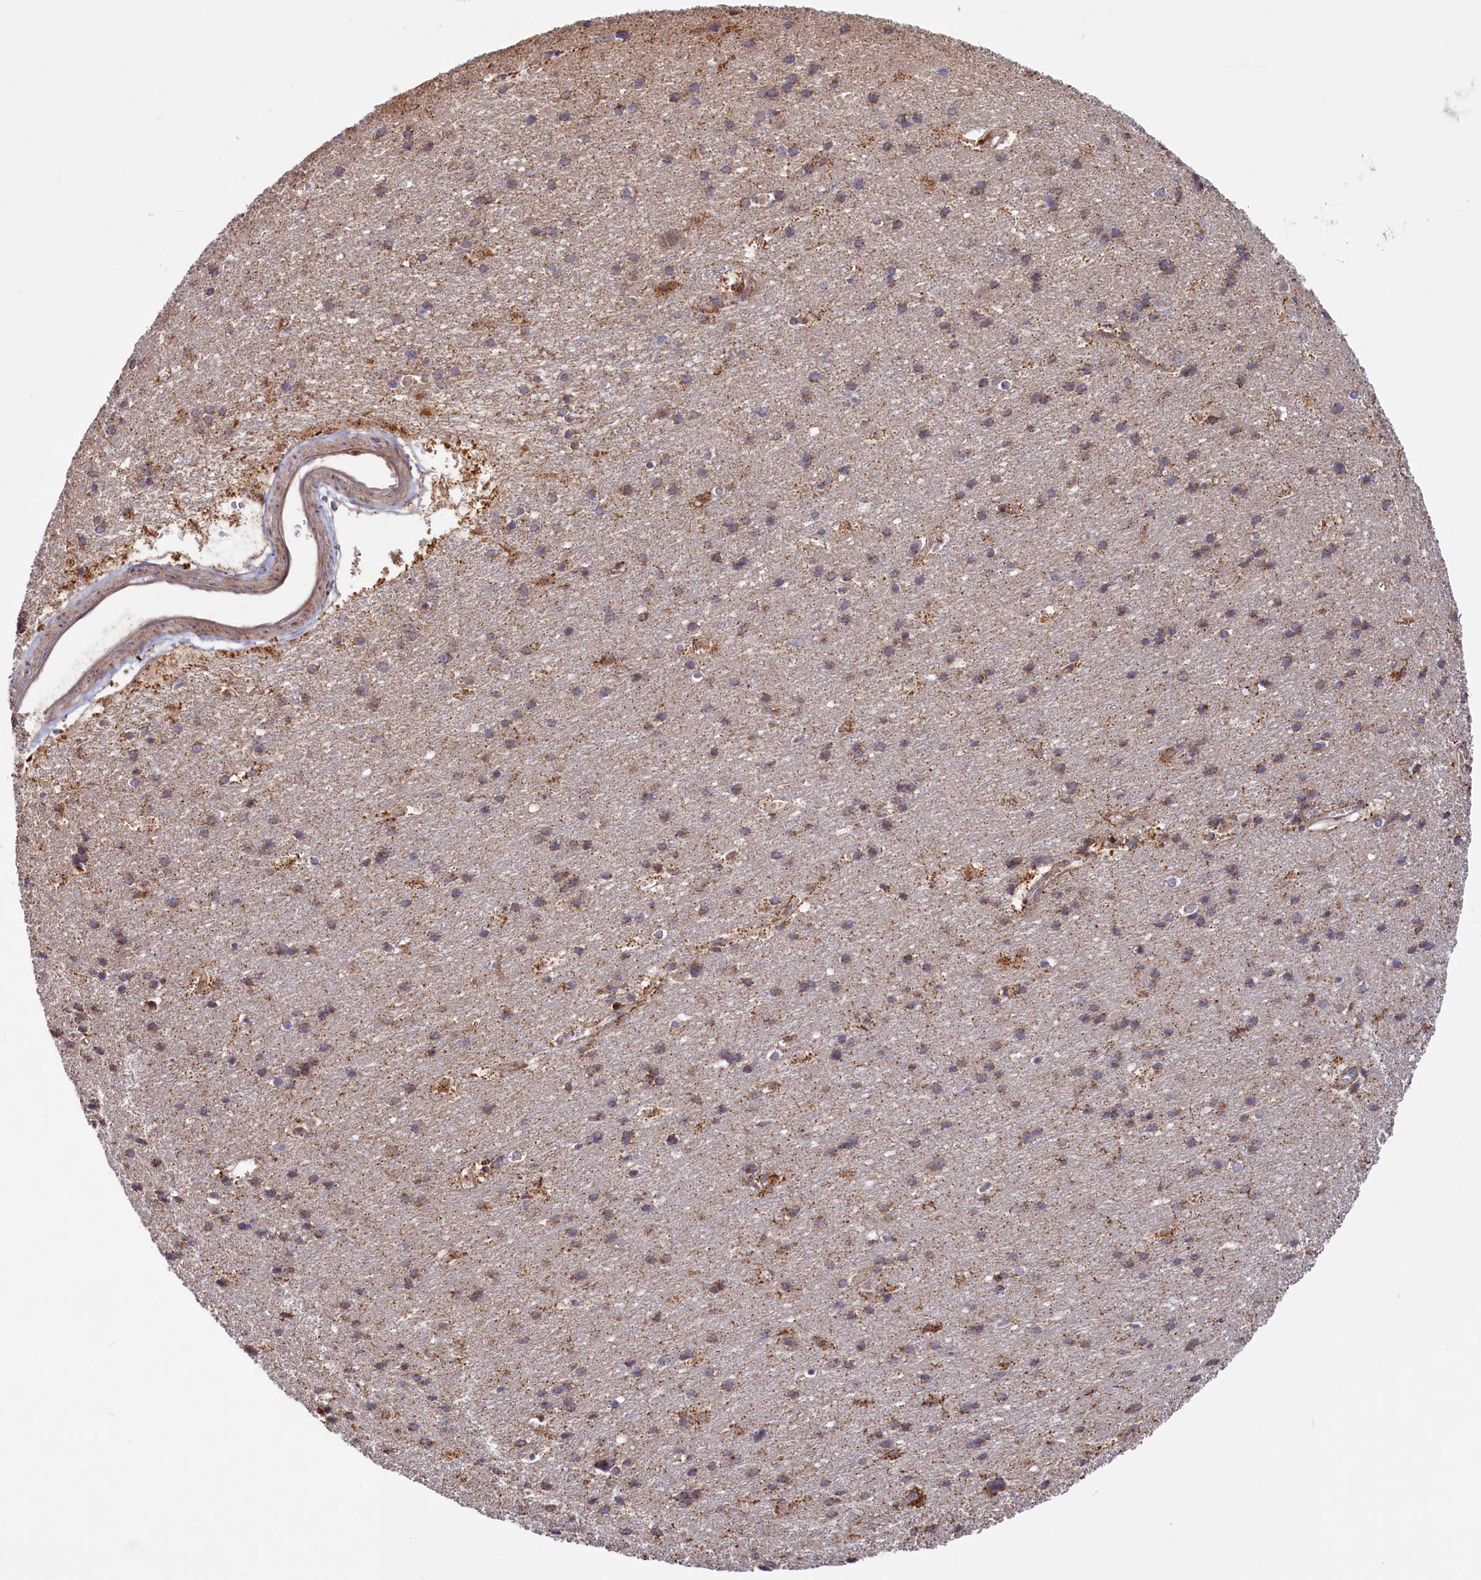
{"staining": {"intensity": "weak", "quantity": ">75%", "location": "cytoplasmic/membranous"}, "tissue": "cerebral cortex", "cell_type": "Endothelial cells", "image_type": "normal", "snomed": [{"axis": "morphology", "description": "Normal tissue, NOS"}, {"axis": "topography", "description": "Cerebral cortex"}], "caption": "The histopathology image displays immunohistochemical staining of unremarkable cerebral cortex. There is weak cytoplasmic/membranous expression is appreciated in approximately >75% of endothelial cells.", "gene": "DUS3L", "patient": {"sex": "male", "age": 54}}